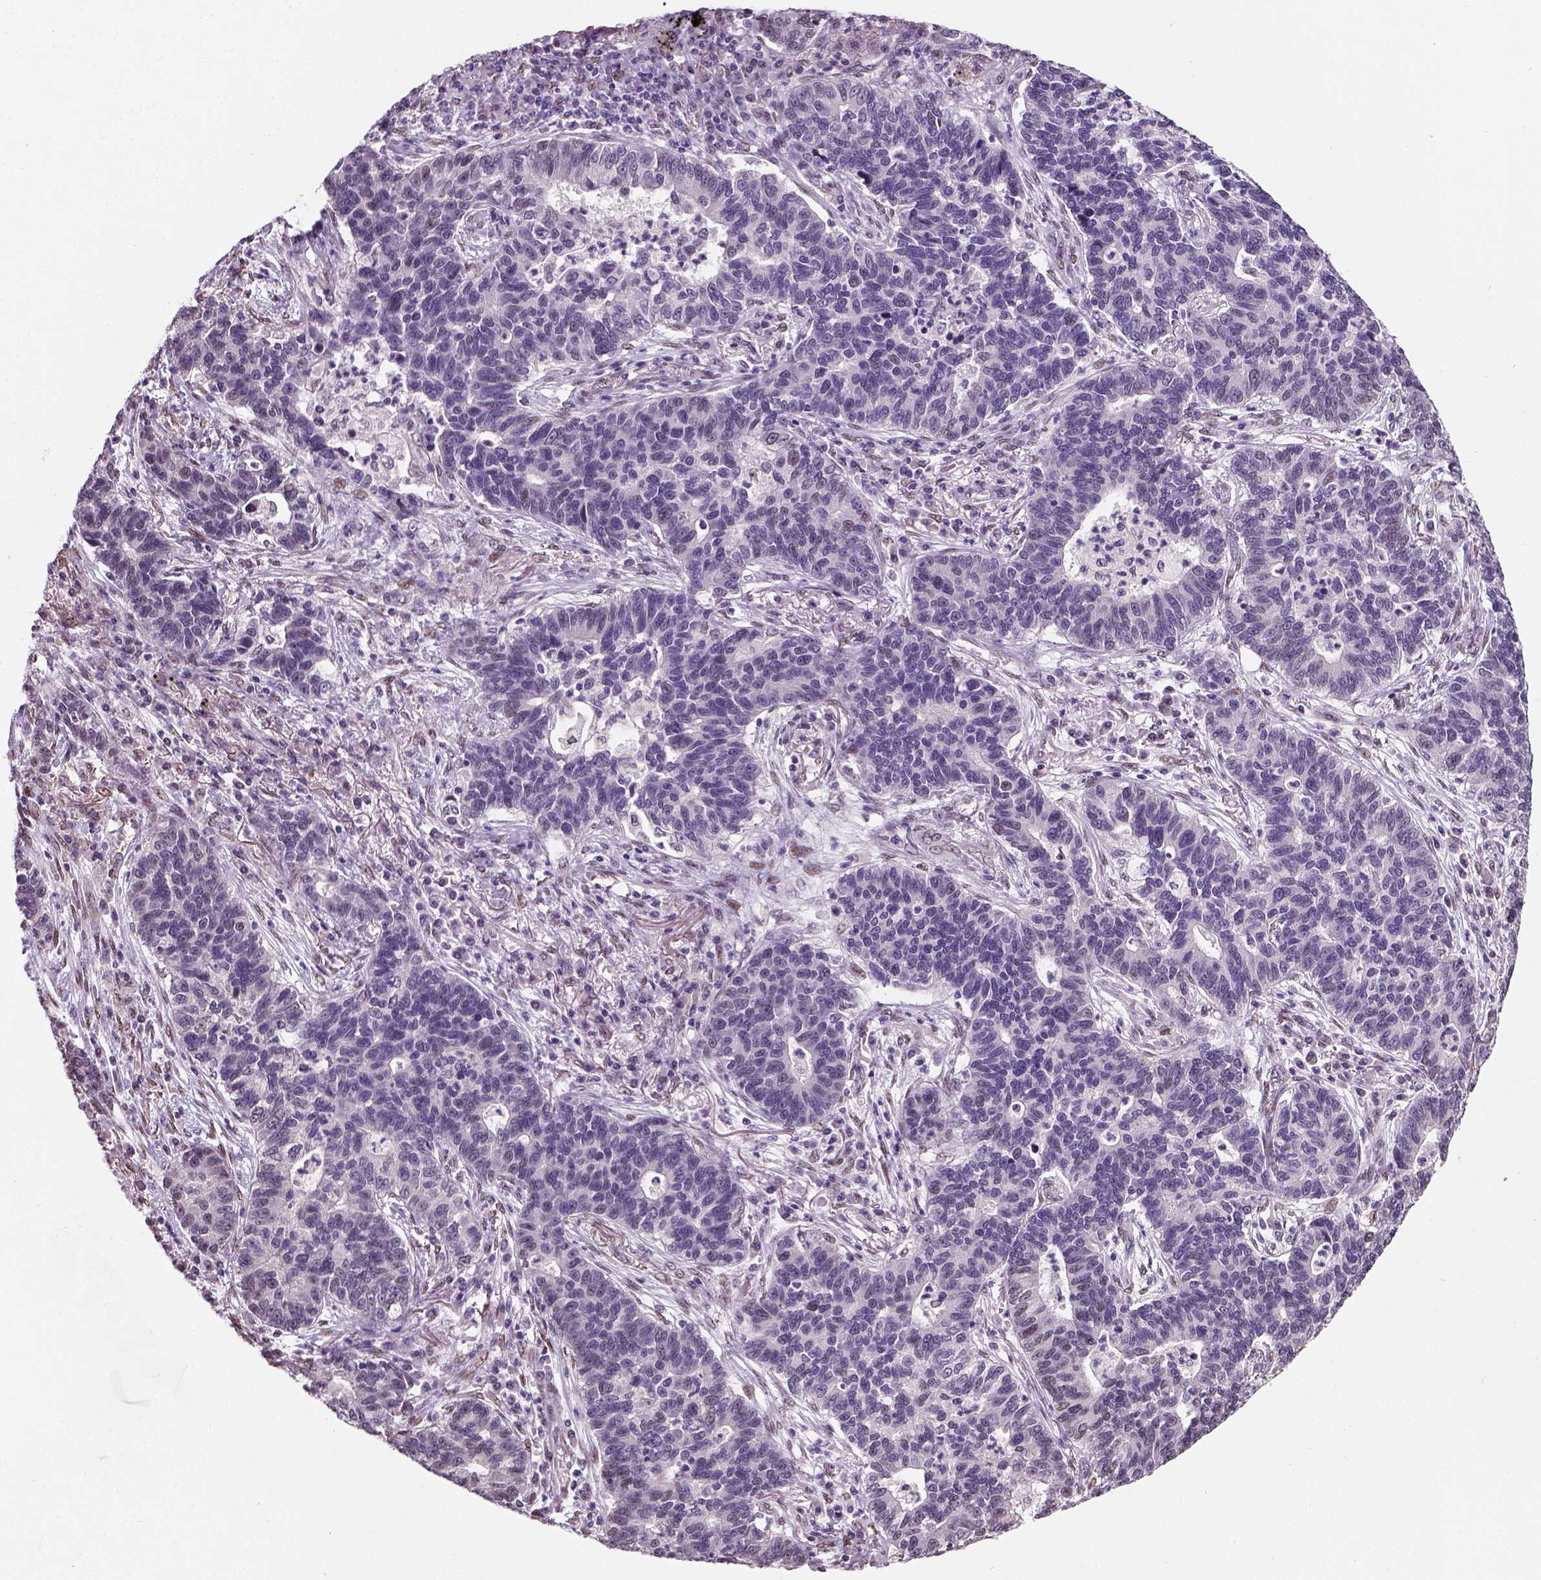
{"staining": {"intensity": "negative", "quantity": "none", "location": "none"}, "tissue": "lung cancer", "cell_type": "Tumor cells", "image_type": "cancer", "snomed": [{"axis": "morphology", "description": "Adenocarcinoma, NOS"}, {"axis": "topography", "description": "Lung"}], "caption": "IHC image of lung cancer stained for a protein (brown), which displays no positivity in tumor cells. Nuclei are stained in blue.", "gene": "C1orf112", "patient": {"sex": "female", "age": 57}}